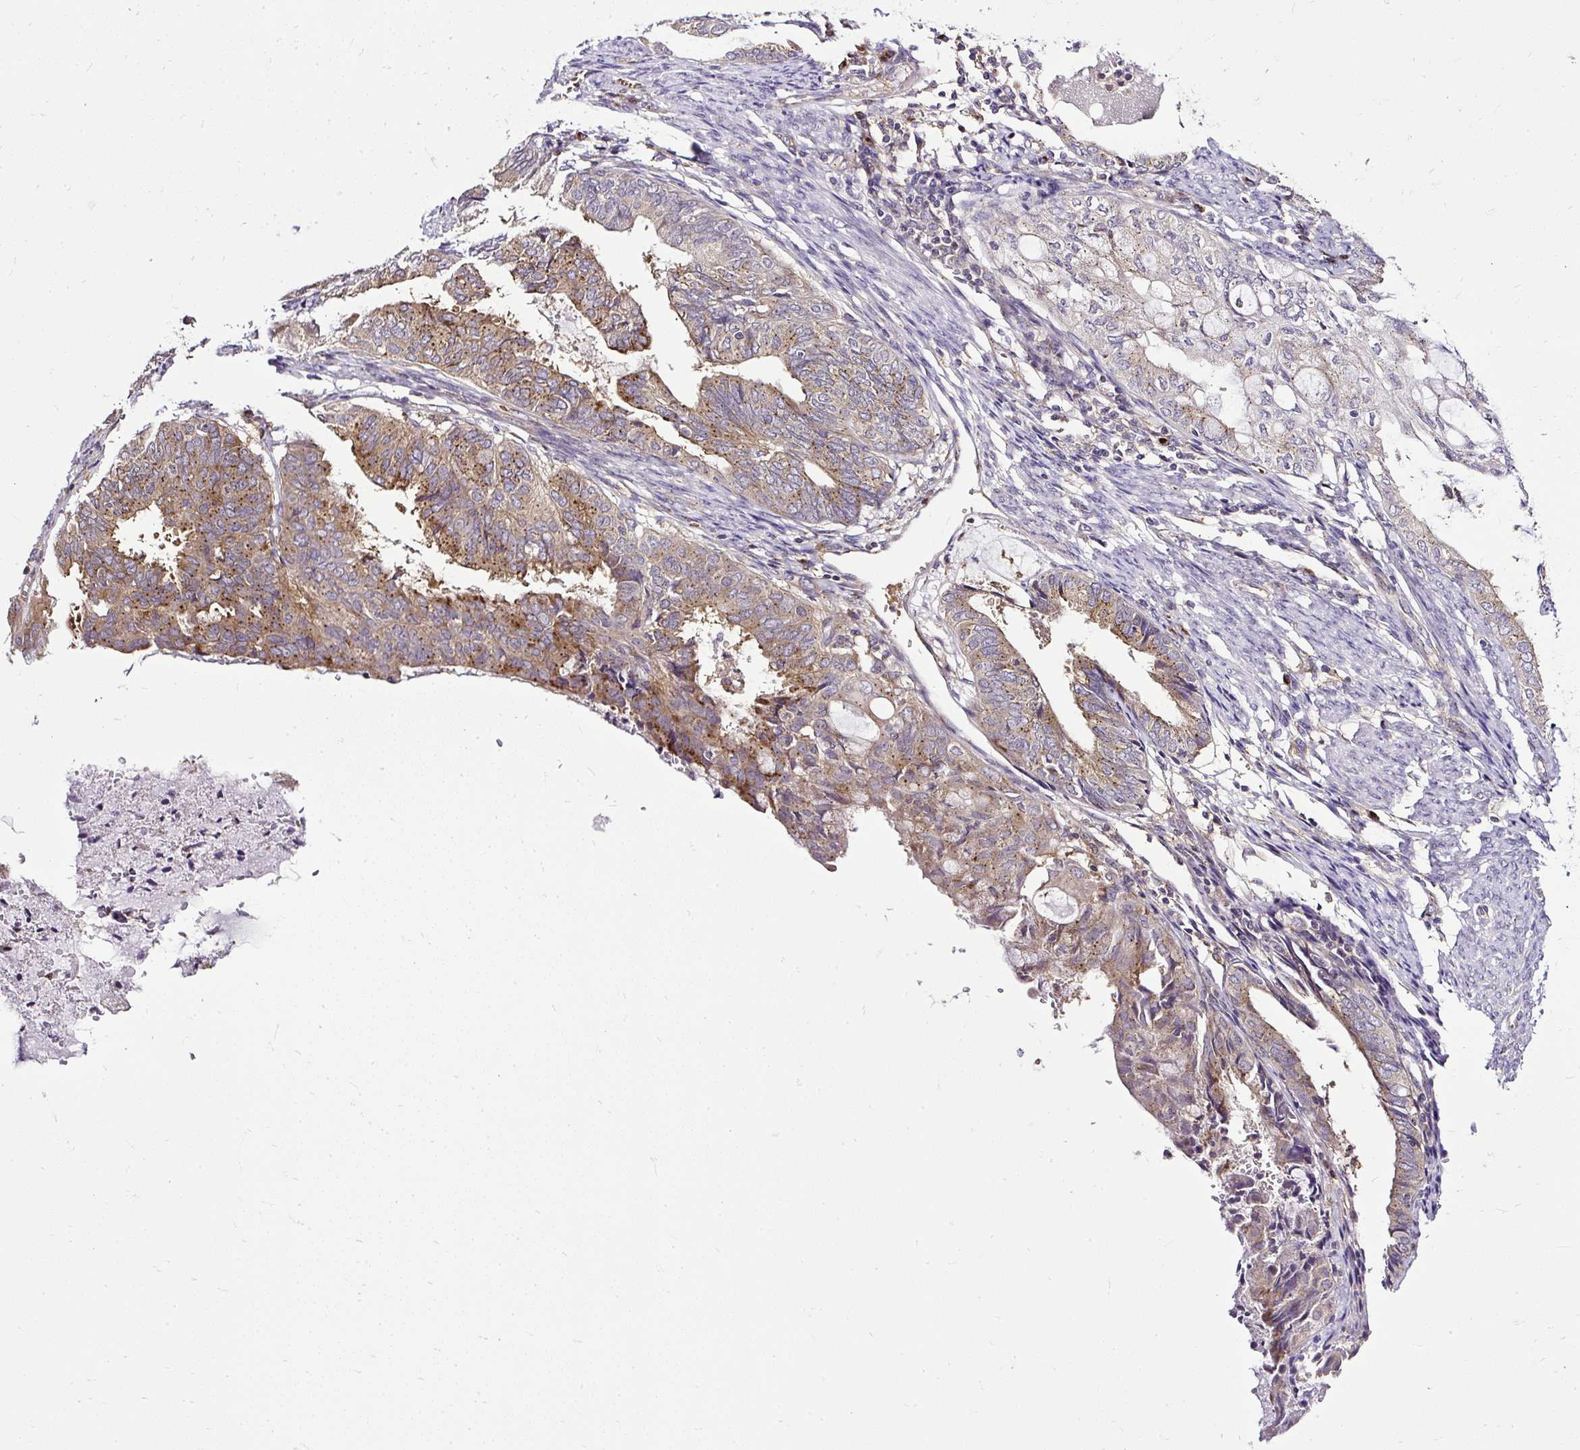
{"staining": {"intensity": "moderate", "quantity": "25%-75%", "location": "cytoplasmic/membranous"}, "tissue": "endometrial cancer", "cell_type": "Tumor cells", "image_type": "cancer", "snomed": [{"axis": "morphology", "description": "Adenocarcinoma, NOS"}, {"axis": "topography", "description": "Endometrium"}], "caption": "Human endometrial cancer (adenocarcinoma) stained for a protein (brown) reveals moderate cytoplasmic/membranous positive staining in approximately 25%-75% of tumor cells.", "gene": "SMC4", "patient": {"sex": "female", "age": 86}}